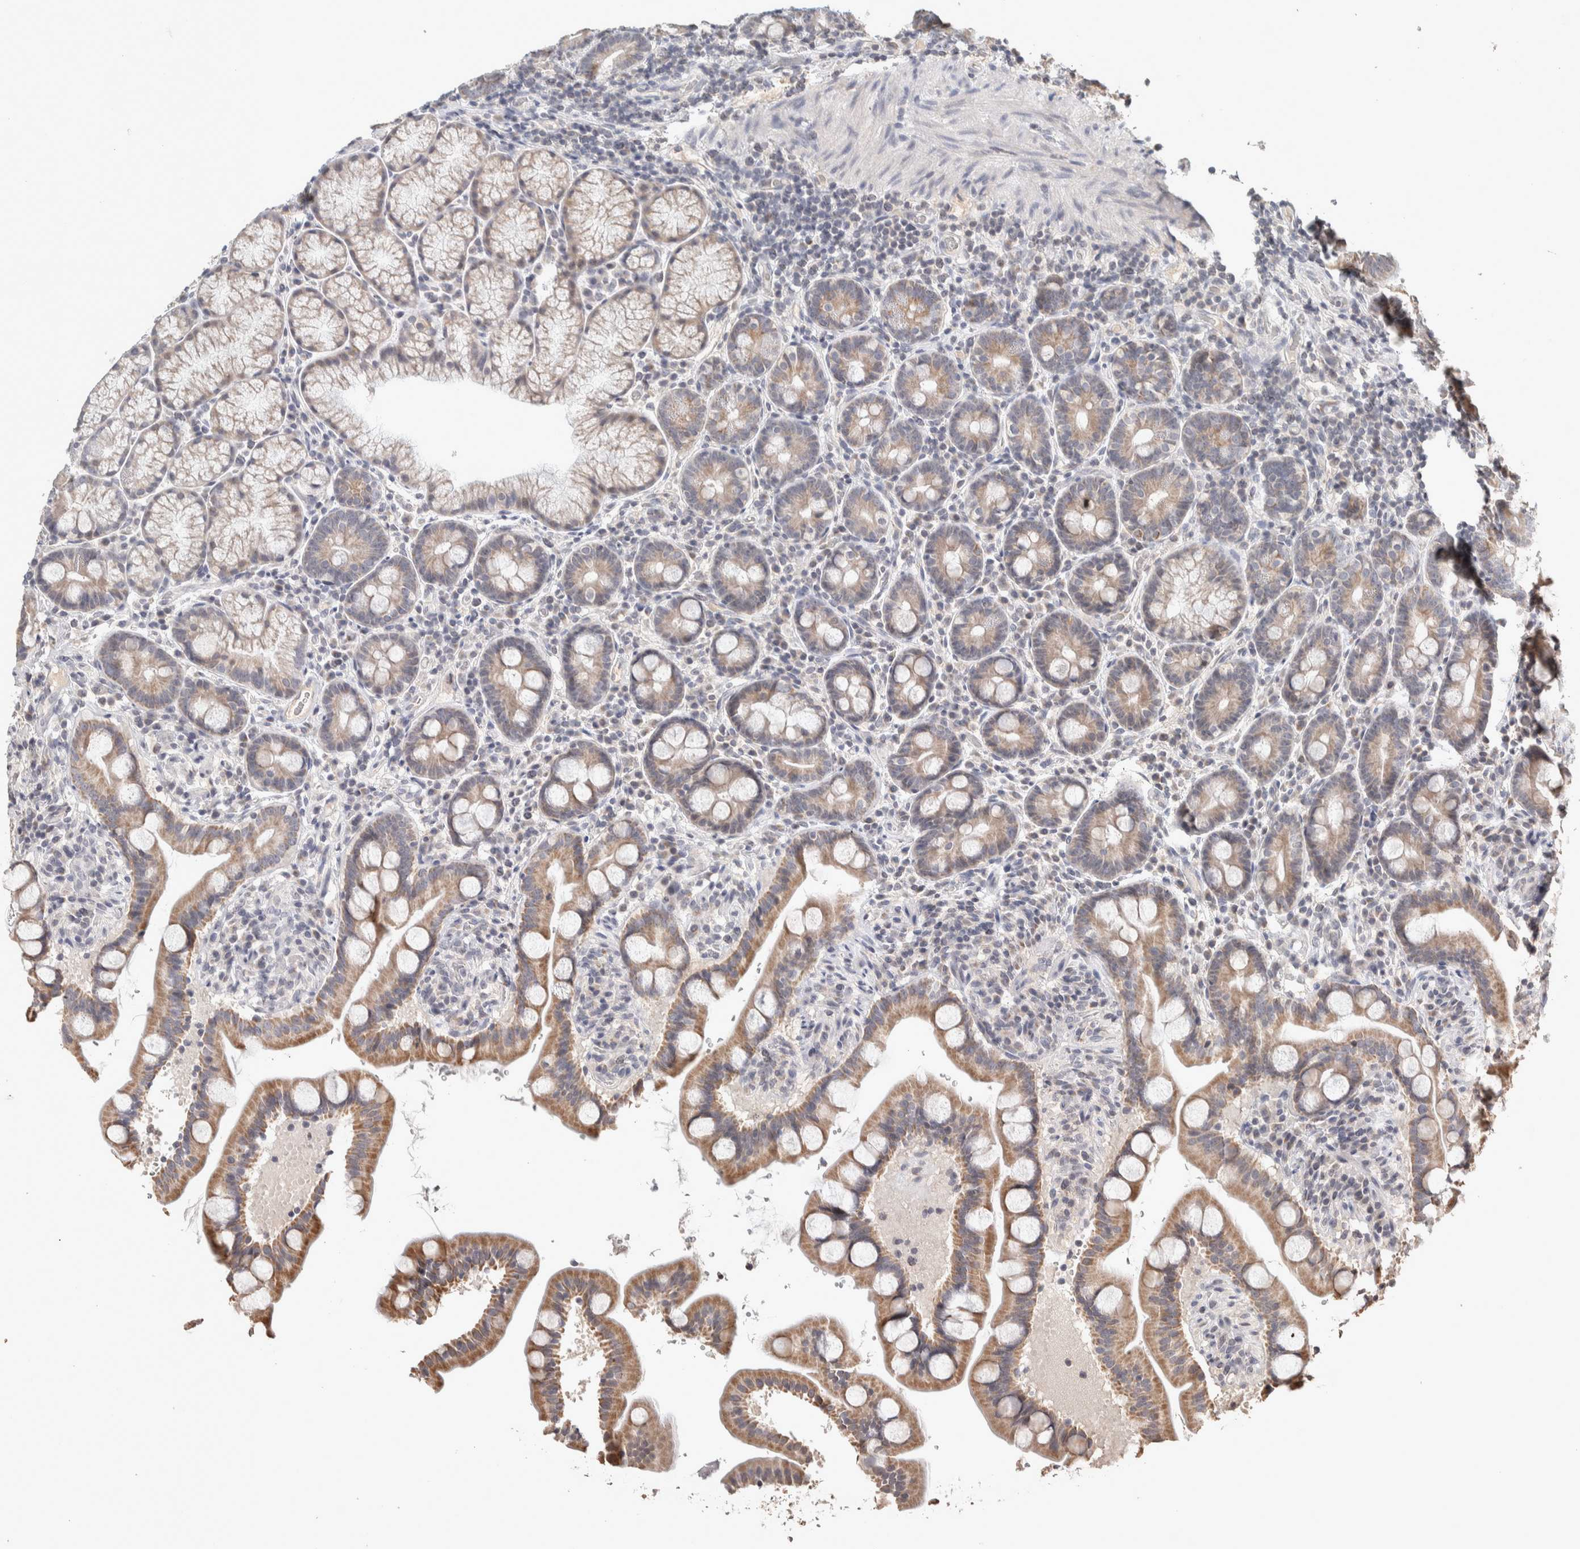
{"staining": {"intensity": "moderate", "quantity": "<25%", "location": "cytoplasmic/membranous"}, "tissue": "duodenum", "cell_type": "Glandular cells", "image_type": "normal", "snomed": [{"axis": "morphology", "description": "Normal tissue, NOS"}, {"axis": "topography", "description": "Duodenum"}], "caption": "A micrograph of duodenum stained for a protein reveals moderate cytoplasmic/membranous brown staining in glandular cells. Using DAB (brown) and hematoxylin (blue) stains, captured at high magnification using brightfield microscopy.", "gene": "CRAT", "patient": {"sex": "male", "age": 54}}